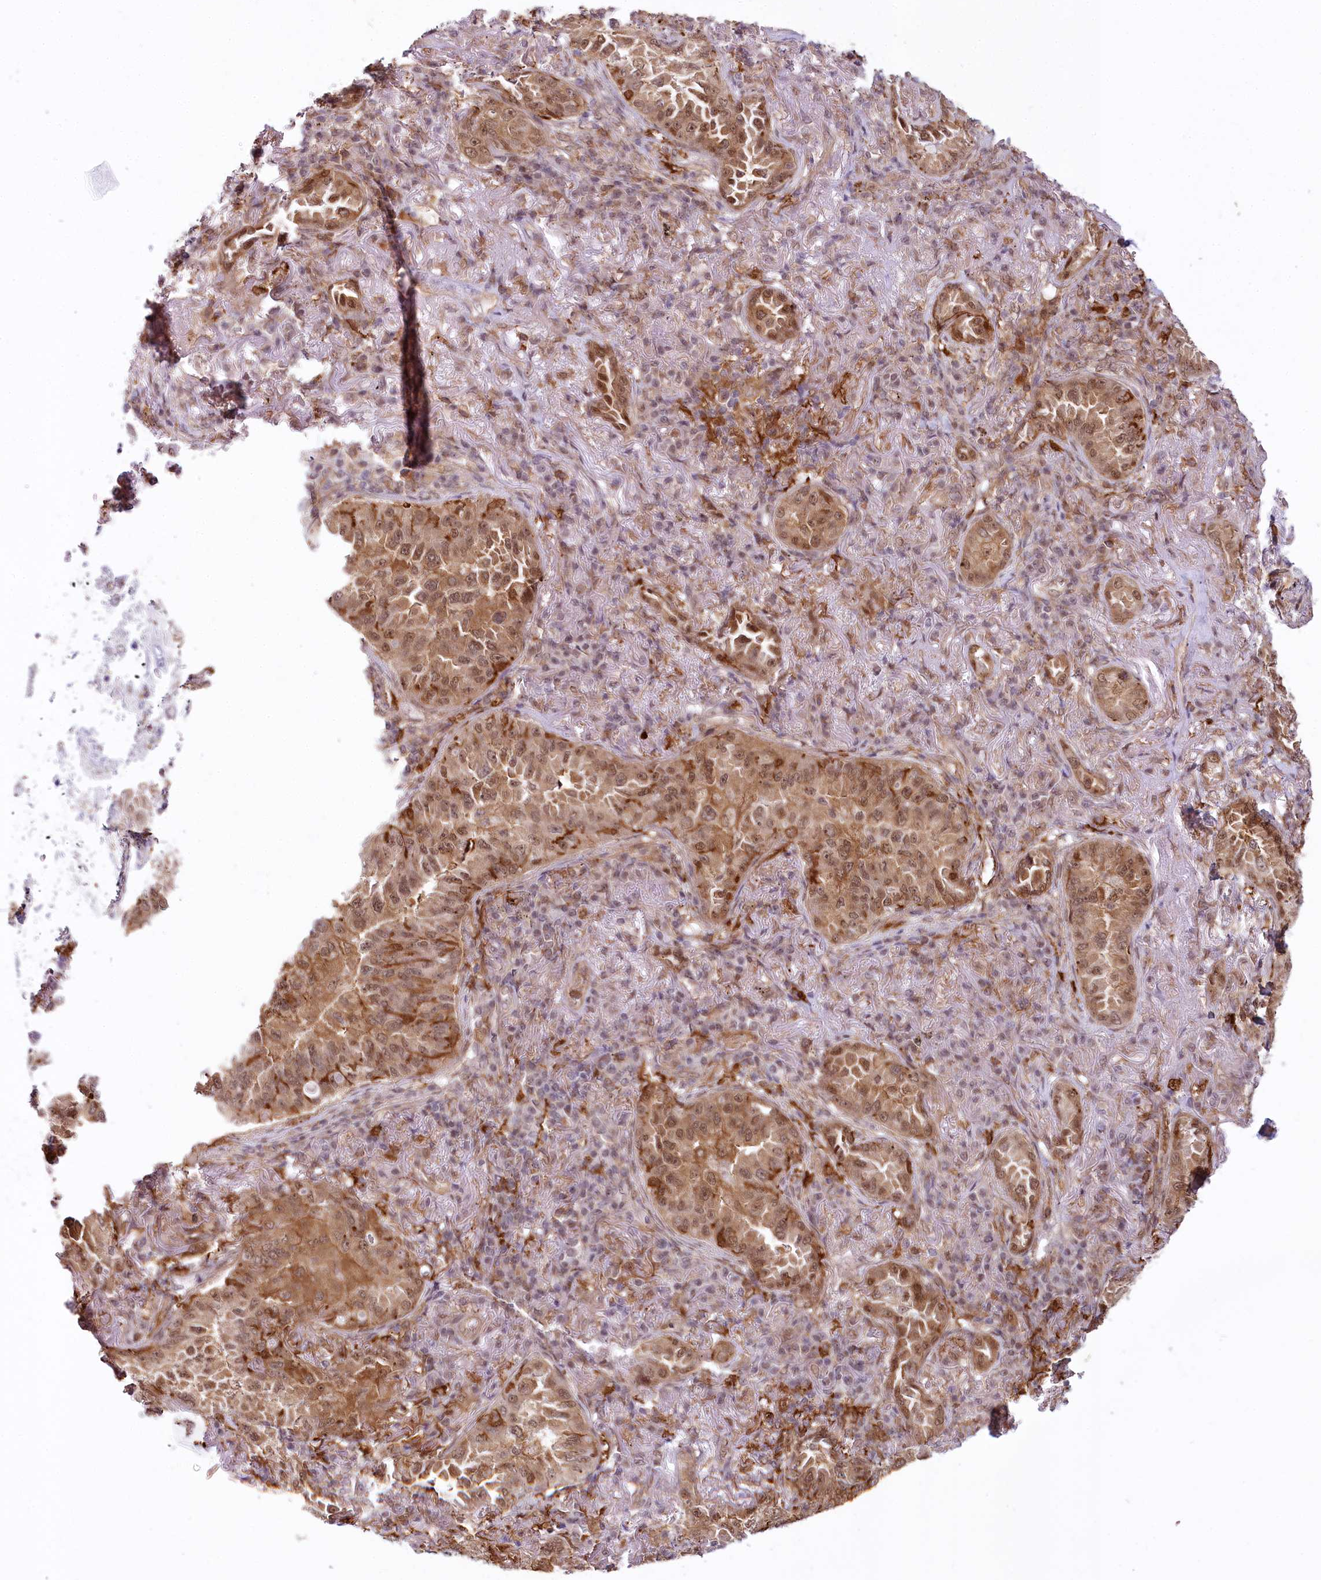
{"staining": {"intensity": "moderate", "quantity": ">75%", "location": "cytoplasmic/membranous,nuclear"}, "tissue": "lung cancer", "cell_type": "Tumor cells", "image_type": "cancer", "snomed": [{"axis": "morphology", "description": "Adenocarcinoma, NOS"}, {"axis": "topography", "description": "Lung"}], "caption": "DAB immunohistochemical staining of human lung cancer (adenocarcinoma) demonstrates moderate cytoplasmic/membranous and nuclear protein positivity in about >75% of tumor cells. The protein of interest is stained brown, and the nuclei are stained in blue (DAB IHC with brightfield microscopy, high magnification).", "gene": "TUBGCP2", "patient": {"sex": "female", "age": 69}}